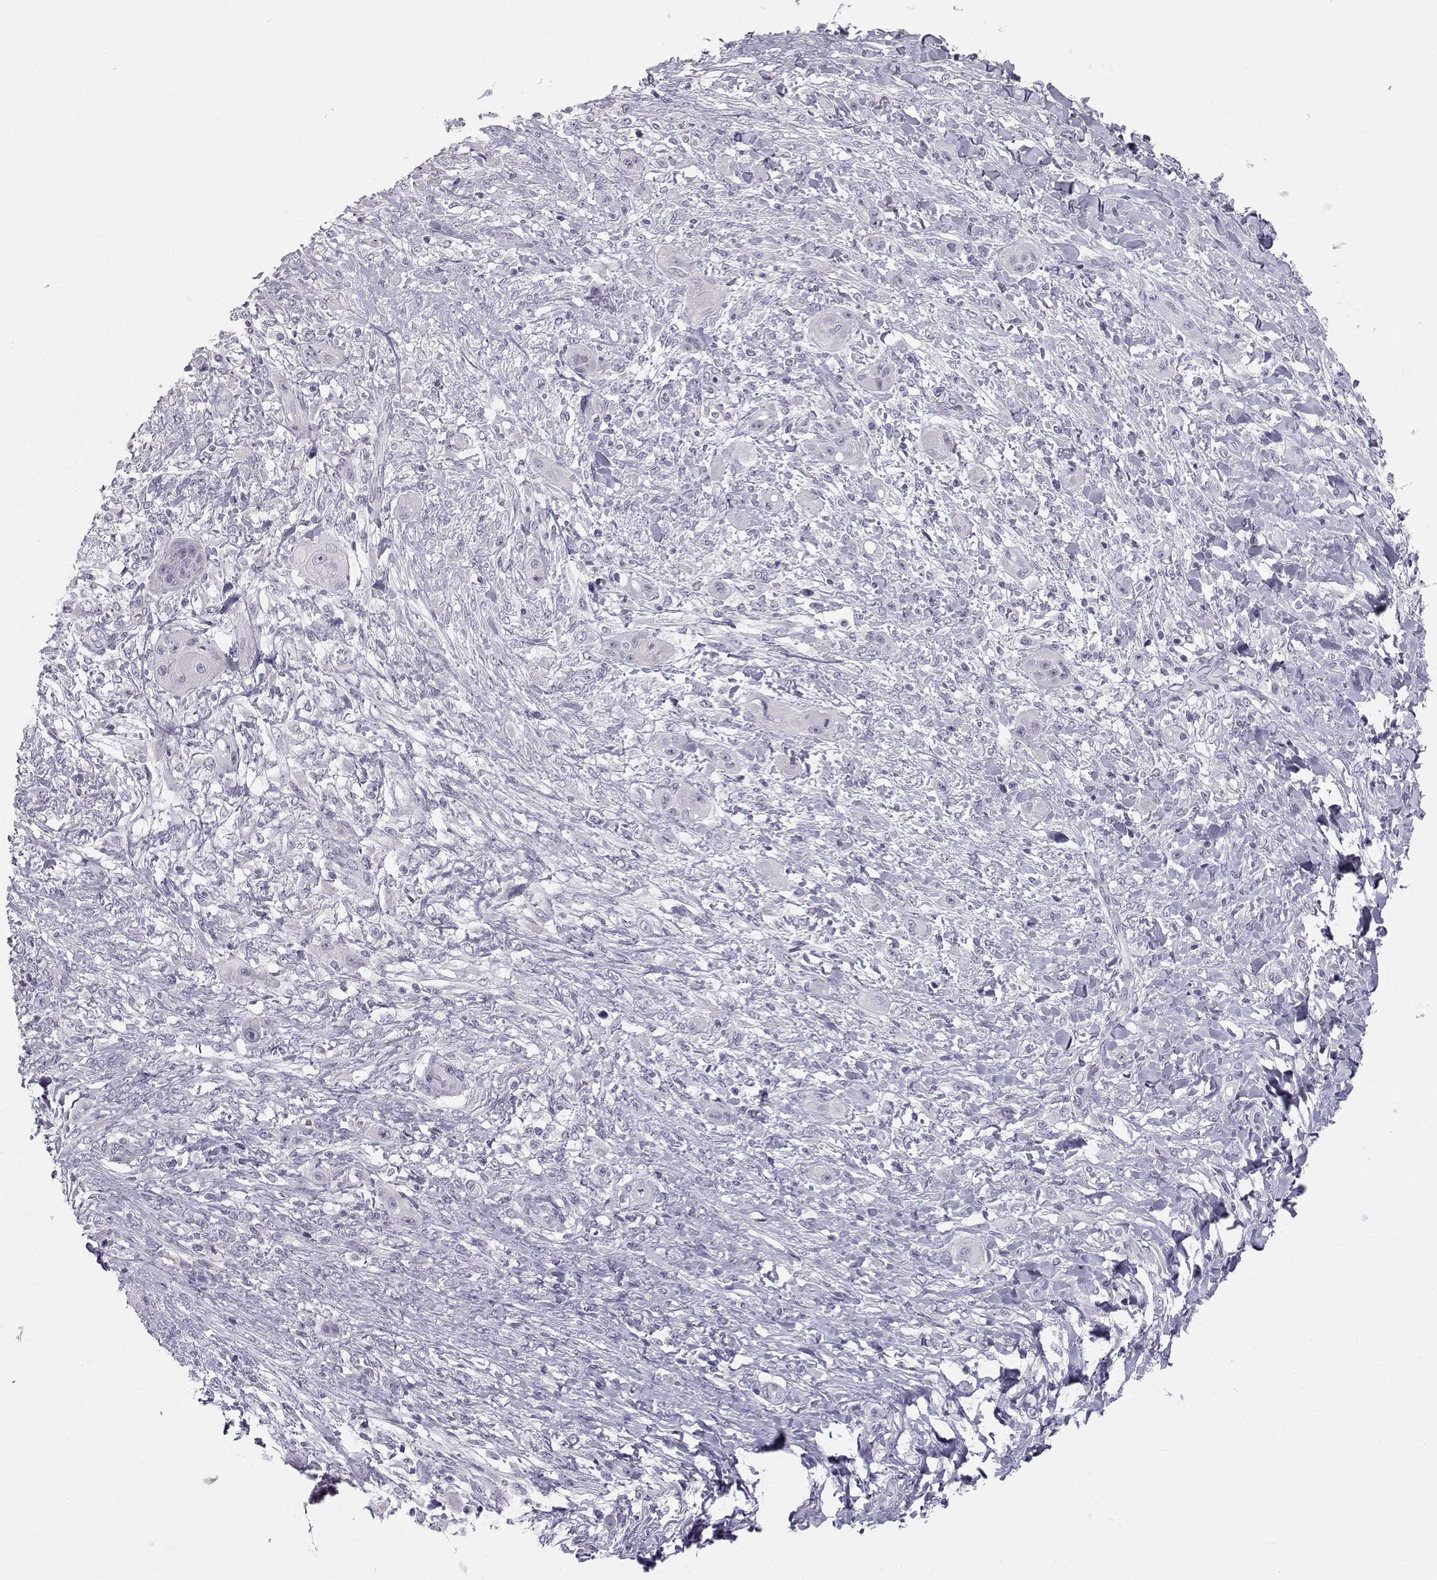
{"staining": {"intensity": "negative", "quantity": "none", "location": "none"}, "tissue": "skin cancer", "cell_type": "Tumor cells", "image_type": "cancer", "snomed": [{"axis": "morphology", "description": "Squamous cell carcinoma, NOS"}, {"axis": "topography", "description": "Skin"}], "caption": "Protein analysis of squamous cell carcinoma (skin) shows no significant staining in tumor cells. (DAB immunohistochemistry, high magnification).", "gene": "SYCE1", "patient": {"sex": "male", "age": 62}}